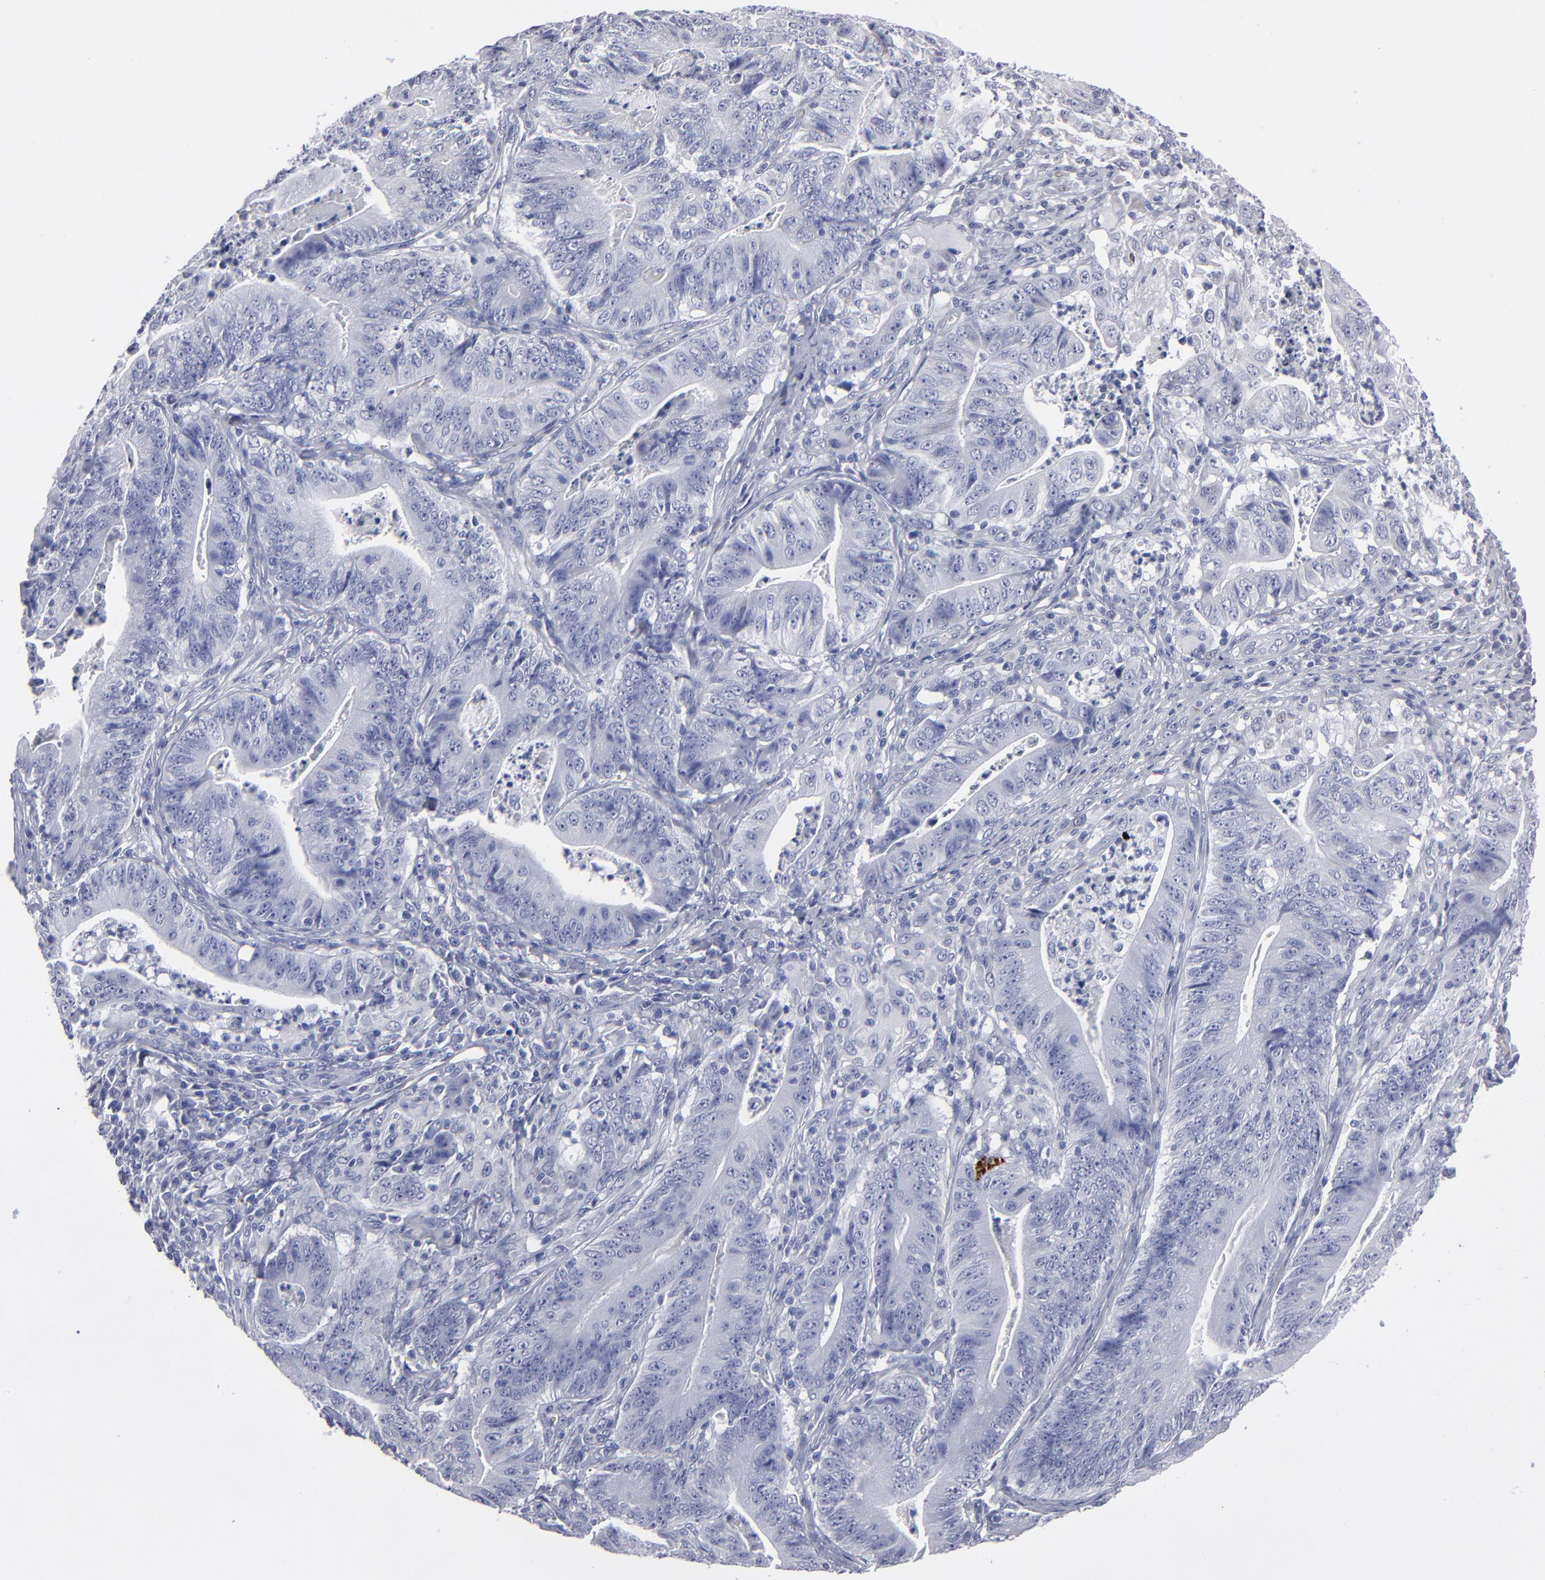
{"staining": {"intensity": "negative", "quantity": "none", "location": "none"}, "tissue": "stomach cancer", "cell_type": "Tumor cells", "image_type": "cancer", "snomed": [{"axis": "morphology", "description": "Adenocarcinoma, NOS"}, {"axis": "topography", "description": "Stomach, lower"}], "caption": "Immunohistochemistry of stomach cancer displays no staining in tumor cells. (DAB immunohistochemistry, high magnification).", "gene": "CADM3", "patient": {"sex": "female", "age": 86}}